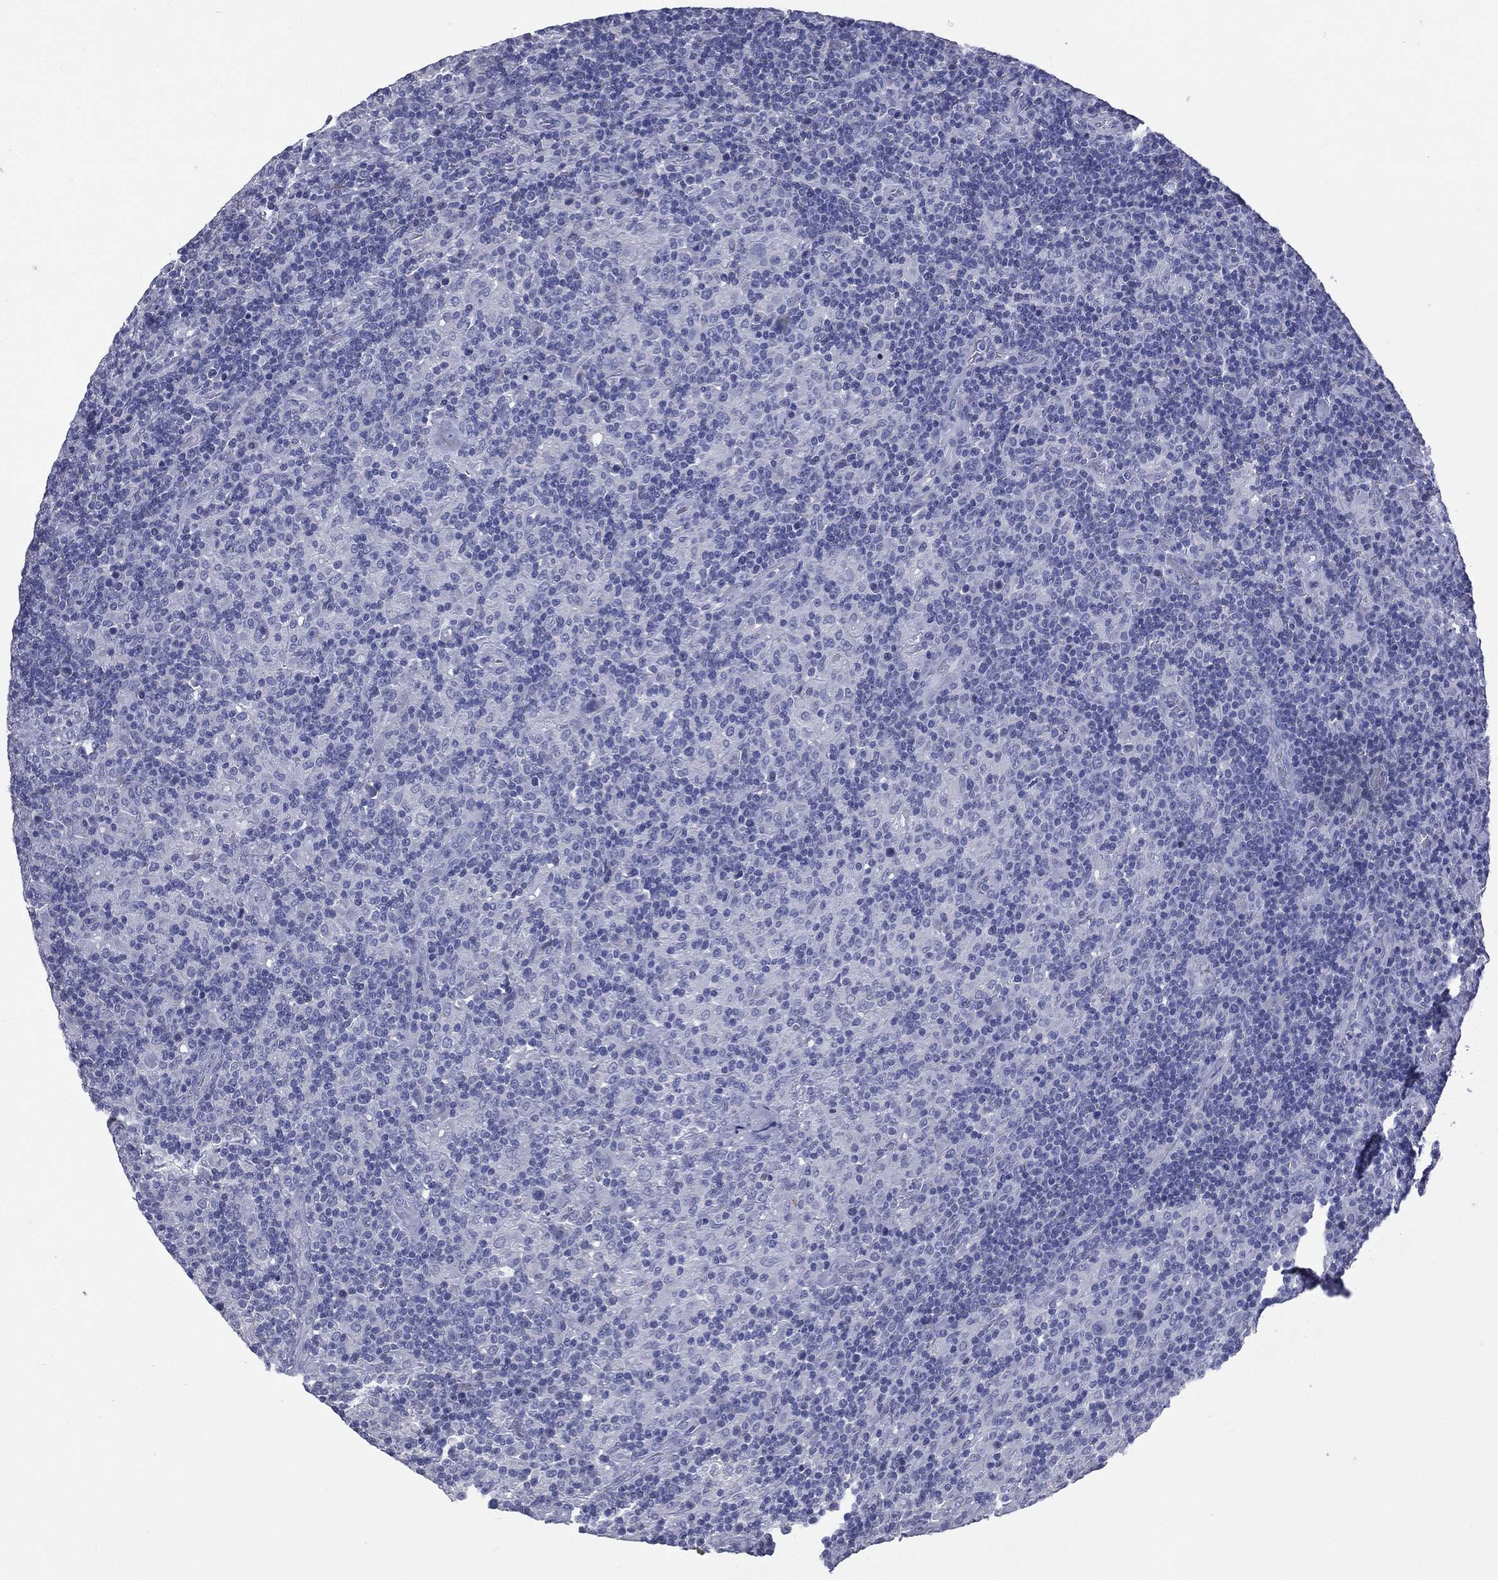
{"staining": {"intensity": "negative", "quantity": "none", "location": "none"}, "tissue": "lymphoma", "cell_type": "Tumor cells", "image_type": "cancer", "snomed": [{"axis": "morphology", "description": "Hodgkin's disease, NOS"}, {"axis": "topography", "description": "Lymph node"}], "caption": "Tumor cells are negative for protein expression in human lymphoma.", "gene": "TSHB", "patient": {"sex": "male", "age": 70}}